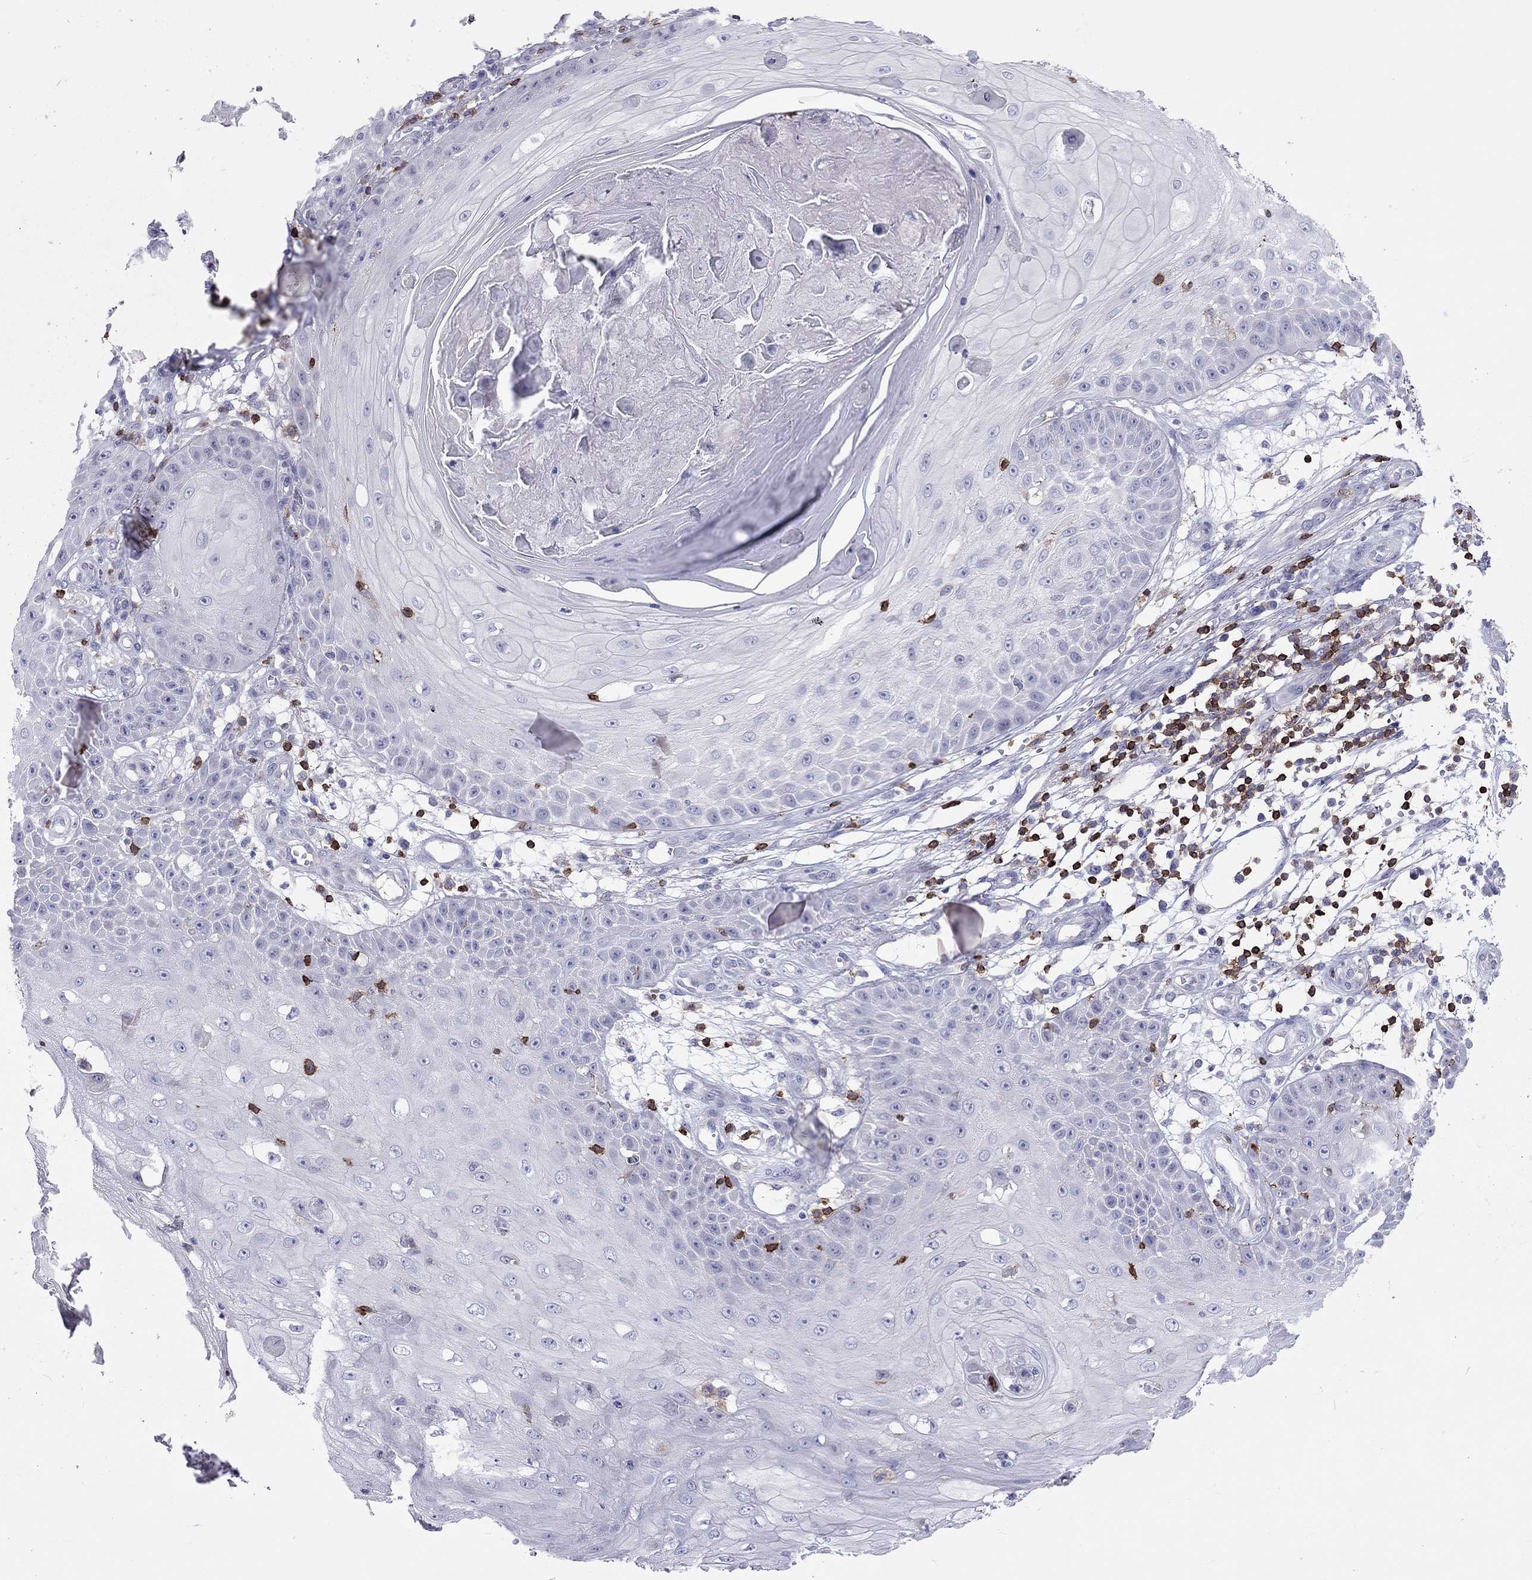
{"staining": {"intensity": "negative", "quantity": "none", "location": "none"}, "tissue": "skin cancer", "cell_type": "Tumor cells", "image_type": "cancer", "snomed": [{"axis": "morphology", "description": "Squamous cell carcinoma, NOS"}, {"axis": "topography", "description": "Skin"}], "caption": "Immunohistochemical staining of human squamous cell carcinoma (skin) reveals no significant positivity in tumor cells.", "gene": "MND1", "patient": {"sex": "male", "age": 70}}